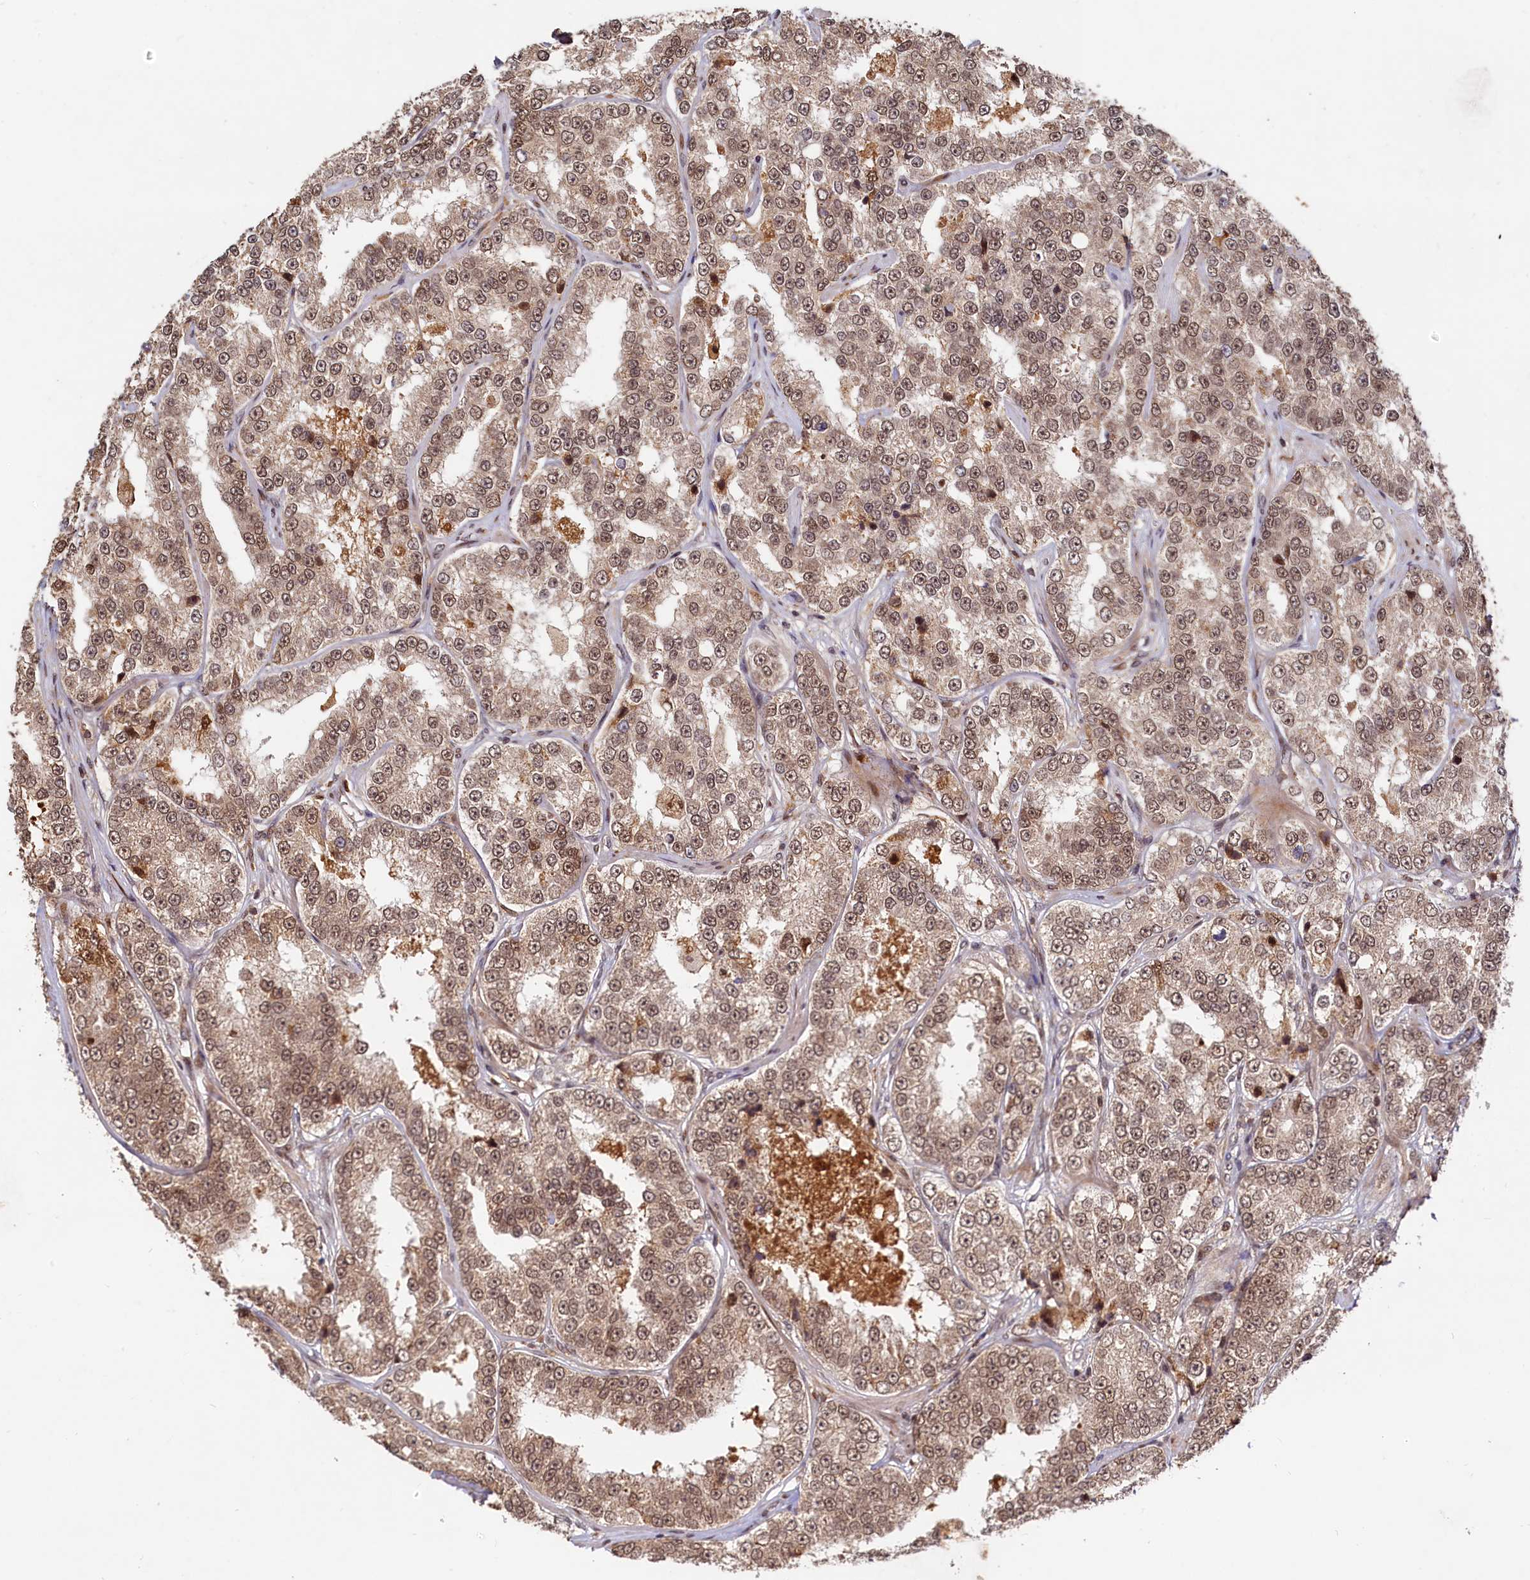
{"staining": {"intensity": "moderate", "quantity": ">75%", "location": "nuclear"}, "tissue": "prostate cancer", "cell_type": "Tumor cells", "image_type": "cancer", "snomed": [{"axis": "morphology", "description": "Normal tissue, NOS"}, {"axis": "morphology", "description": "Adenocarcinoma, High grade"}, {"axis": "topography", "description": "Prostate"}], "caption": "High-grade adenocarcinoma (prostate) stained with DAB (3,3'-diaminobenzidine) IHC reveals medium levels of moderate nuclear expression in about >75% of tumor cells.", "gene": "TRAPPC4", "patient": {"sex": "male", "age": 83}}